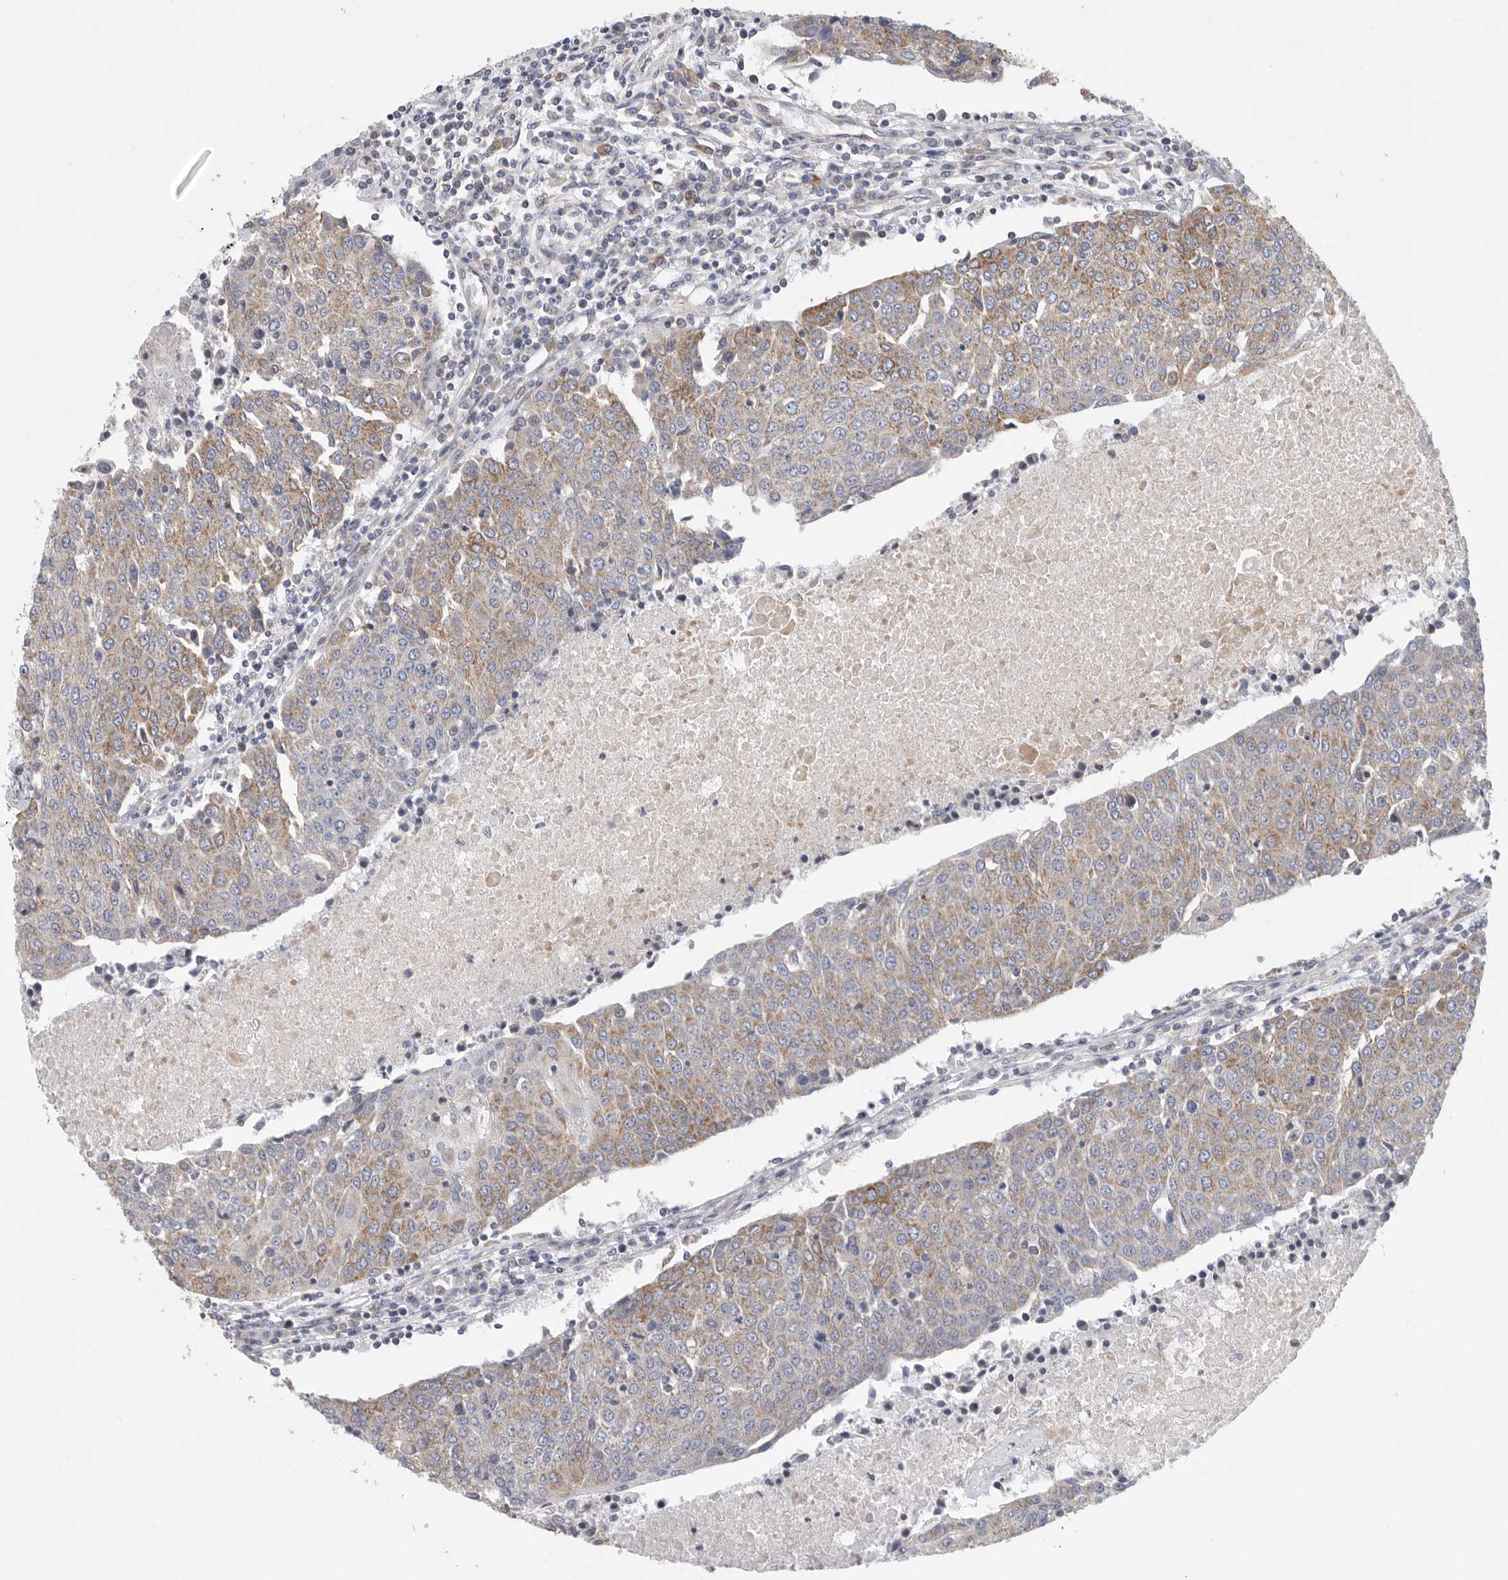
{"staining": {"intensity": "weak", "quantity": ">75%", "location": "cytoplasmic/membranous"}, "tissue": "urothelial cancer", "cell_type": "Tumor cells", "image_type": "cancer", "snomed": [{"axis": "morphology", "description": "Urothelial carcinoma, High grade"}, {"axis": "topography", "description": "Urinary bladder"}], "caption": "Urothelial cancer stained with a brown dye reveals weak cytoplasmic/membranous positive positivity in approximately >75% of tumor cells.", "gene": "FKBP8", "patient": {"sex": "female", "age": 85}}